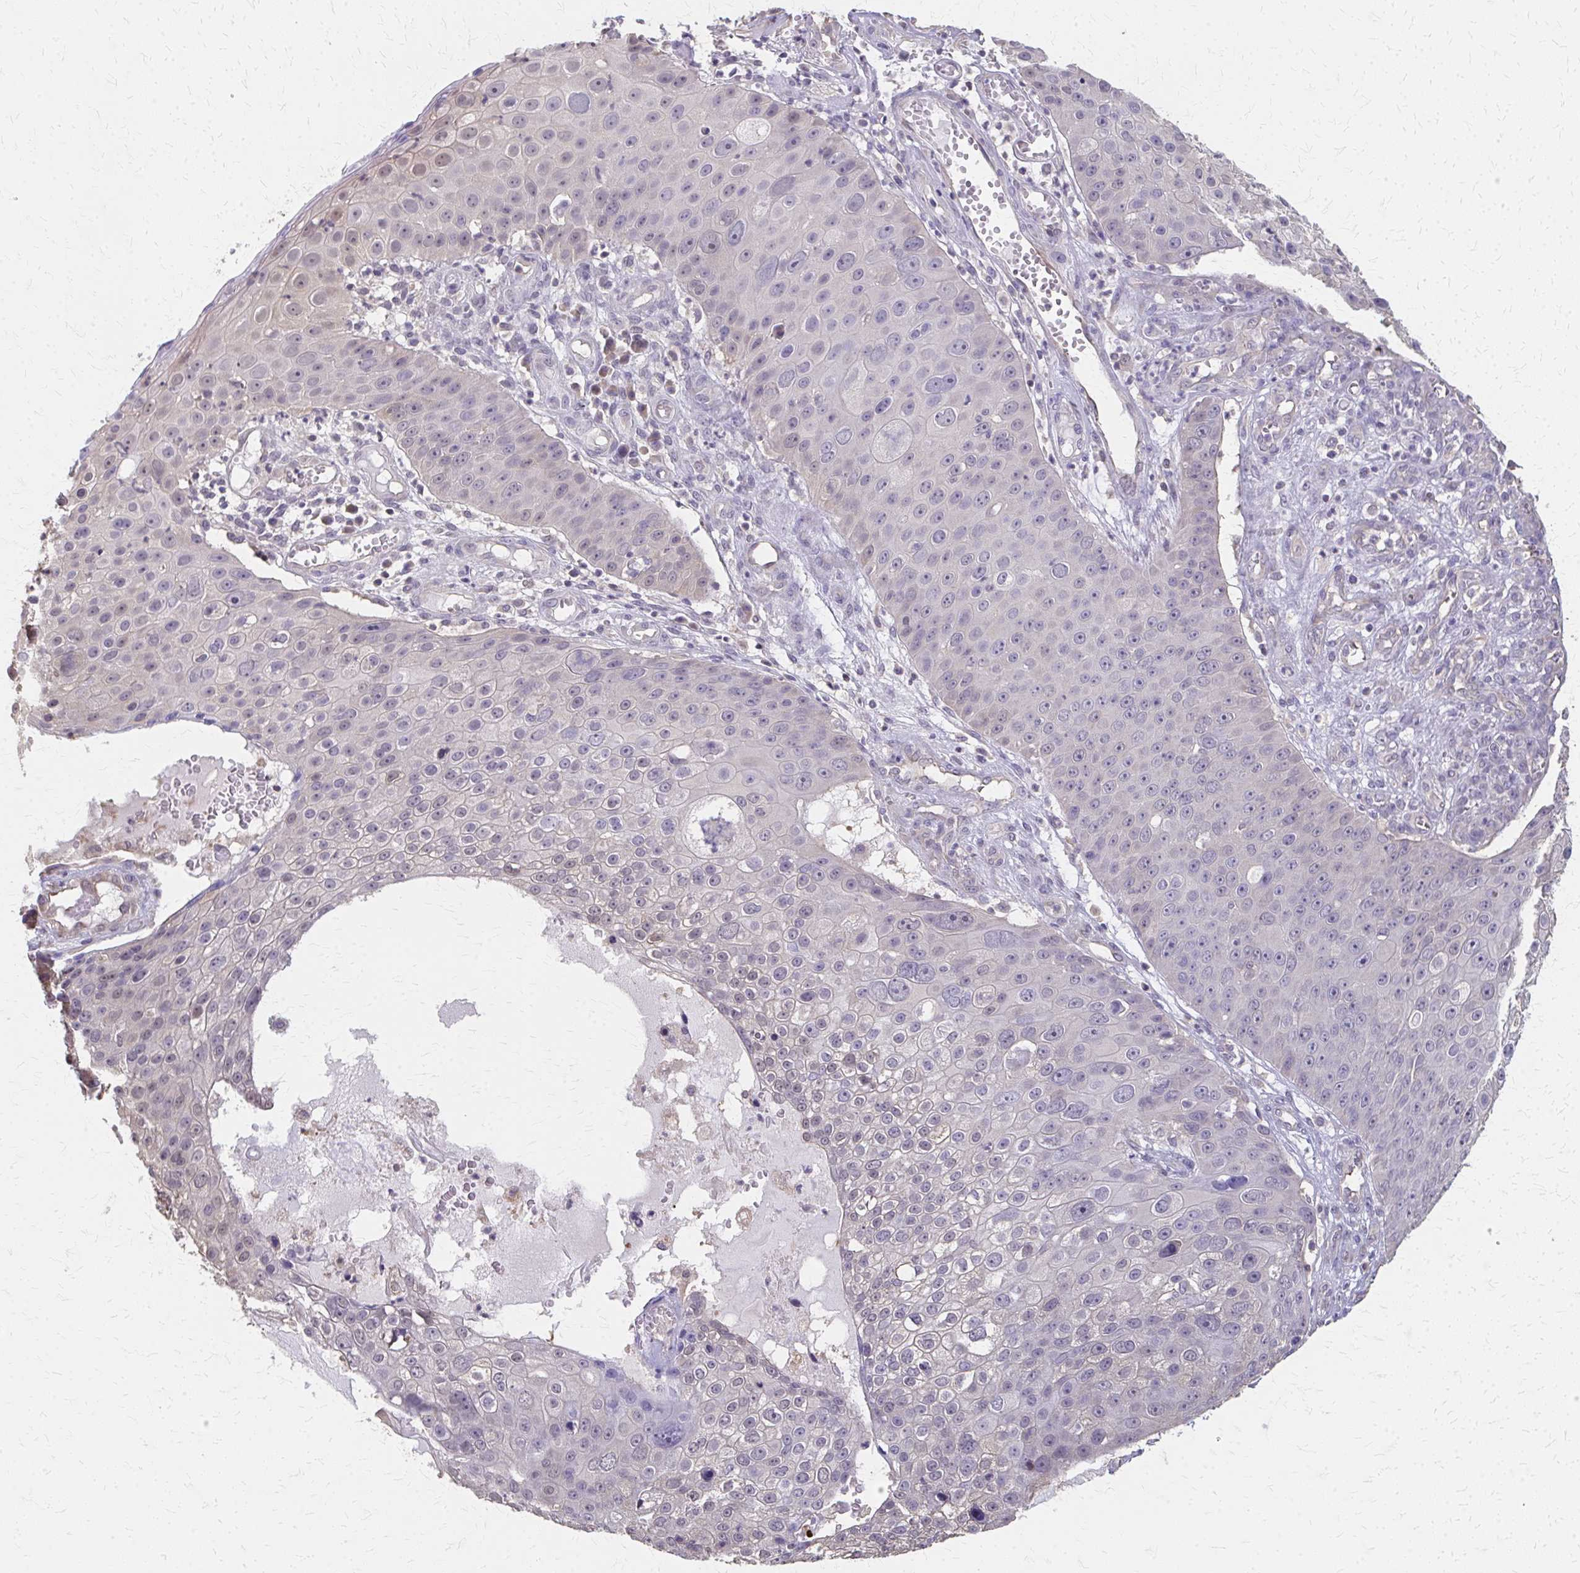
{"staining": {"intensity": "negative", "quantity": "none", "location": "none"}, "tissue": "skin cancer", "cell_type": "Tumor cells", "image_type": "cancer", "snomed": [{"axis": "morphology", "description": "Squamous cell carcinoma, NOS"}, {"axis": "topography", "description": "Skin"}], "caption": "There is no significant positivity in tumor cells of skin cancer (squamous cell carcinoma).", "gene": "RABGAP1L", "patient": {"sex": "male", "age": 71}}